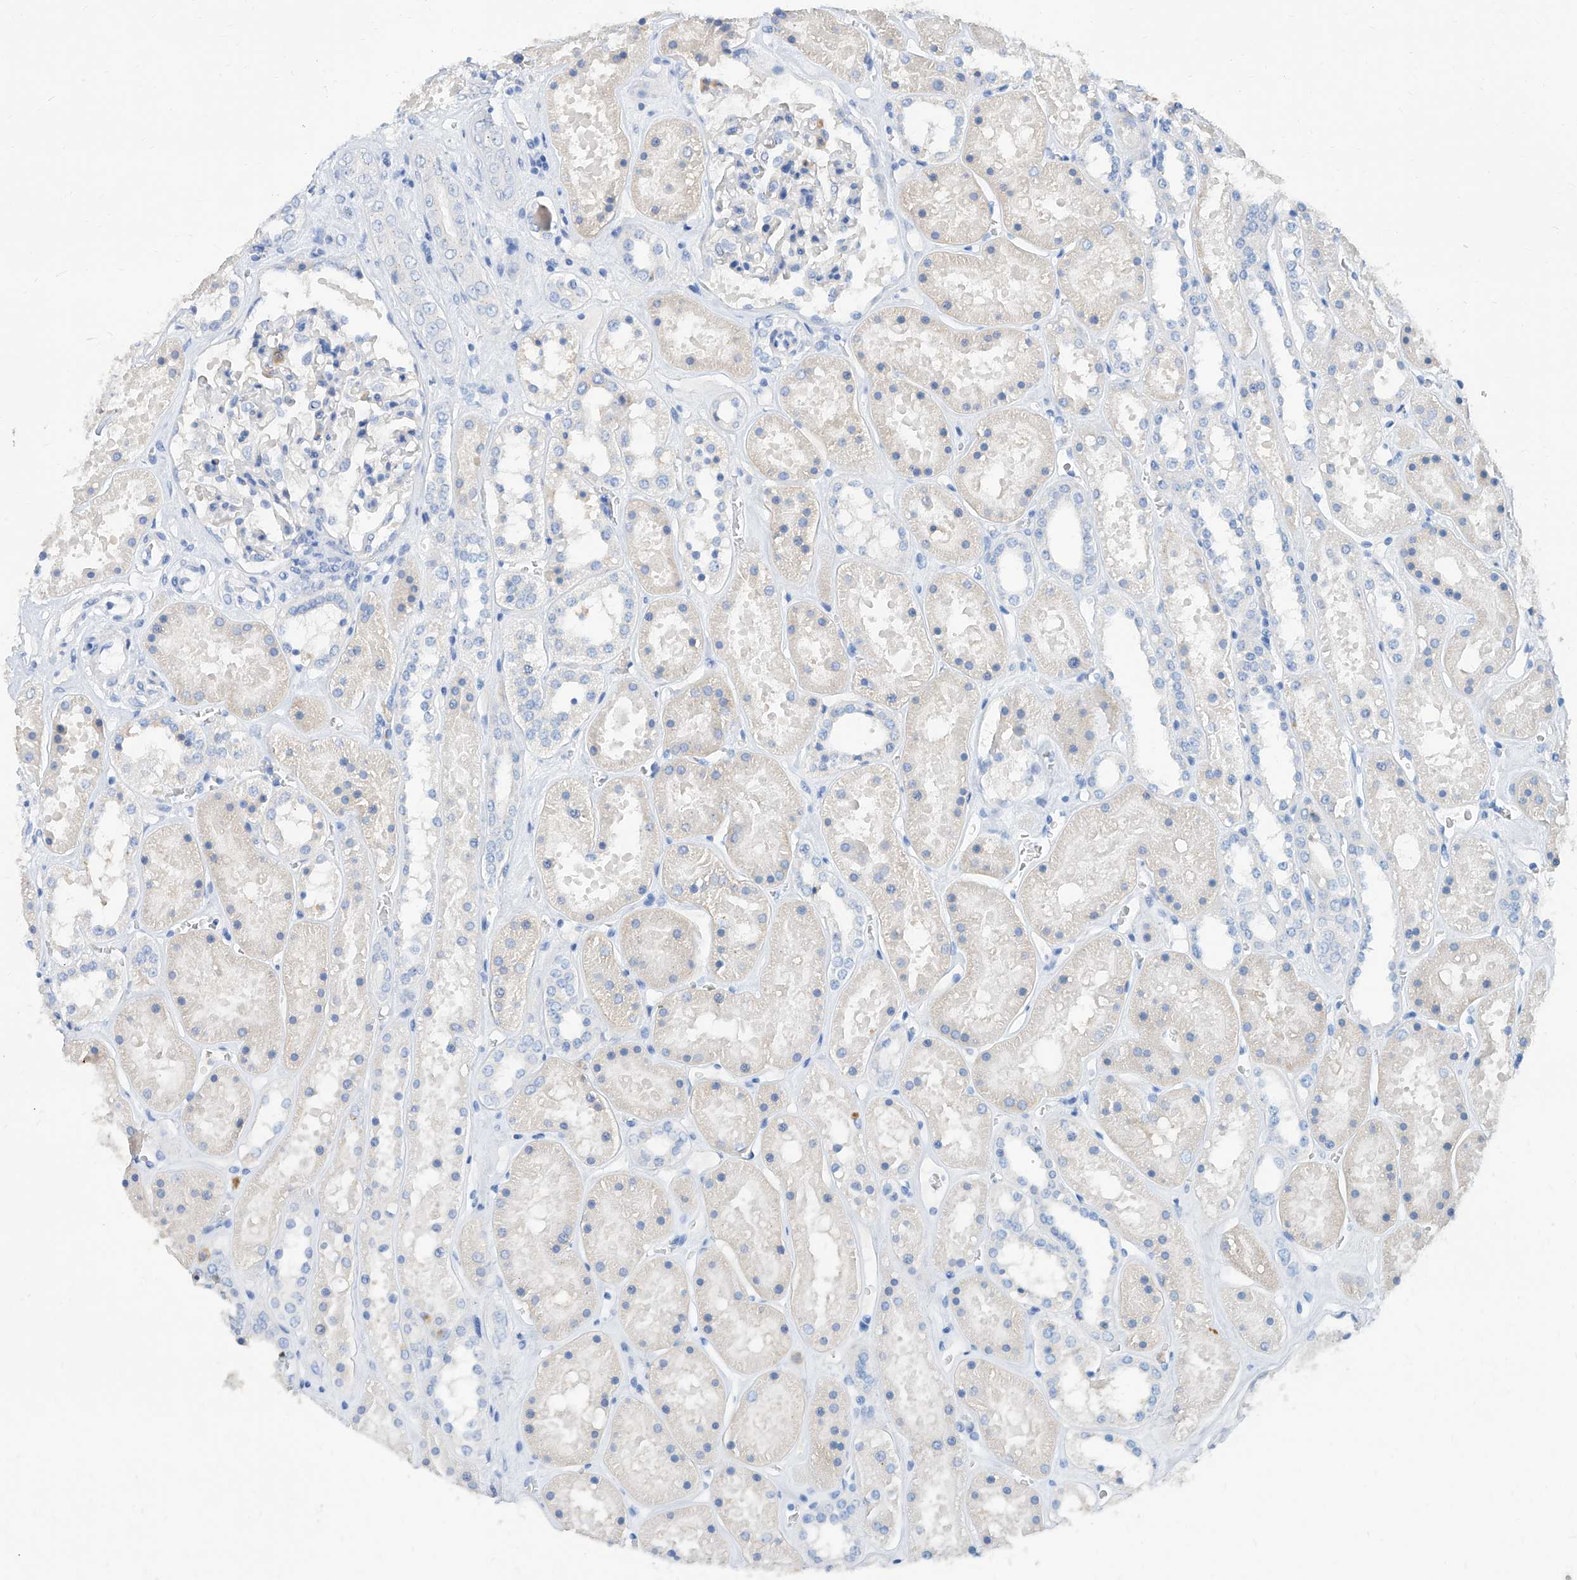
{"staining": {"intensity": "negative", "quantity": "none", "location": "none"}, "tissue": "kidney", "cell_type": "Cells in glomeruli", "image_type": "normal", "snomed": [{"axis": "morphology", "description": "Normal tissue, NOS"}, {"axis": "topography", "description": "Kidney"}], "caption": "High magnification brightfield microscopy of benign kidney stained with DAB (3,3'-diaminobenzidine) (brown) and counterstained with hematoxylin (blue): cells in glomeruli show no significant expression. Nuclei are stained in blue.", "gene": "SLC25A29", "patient": {"sex": "female", "age": 41}}